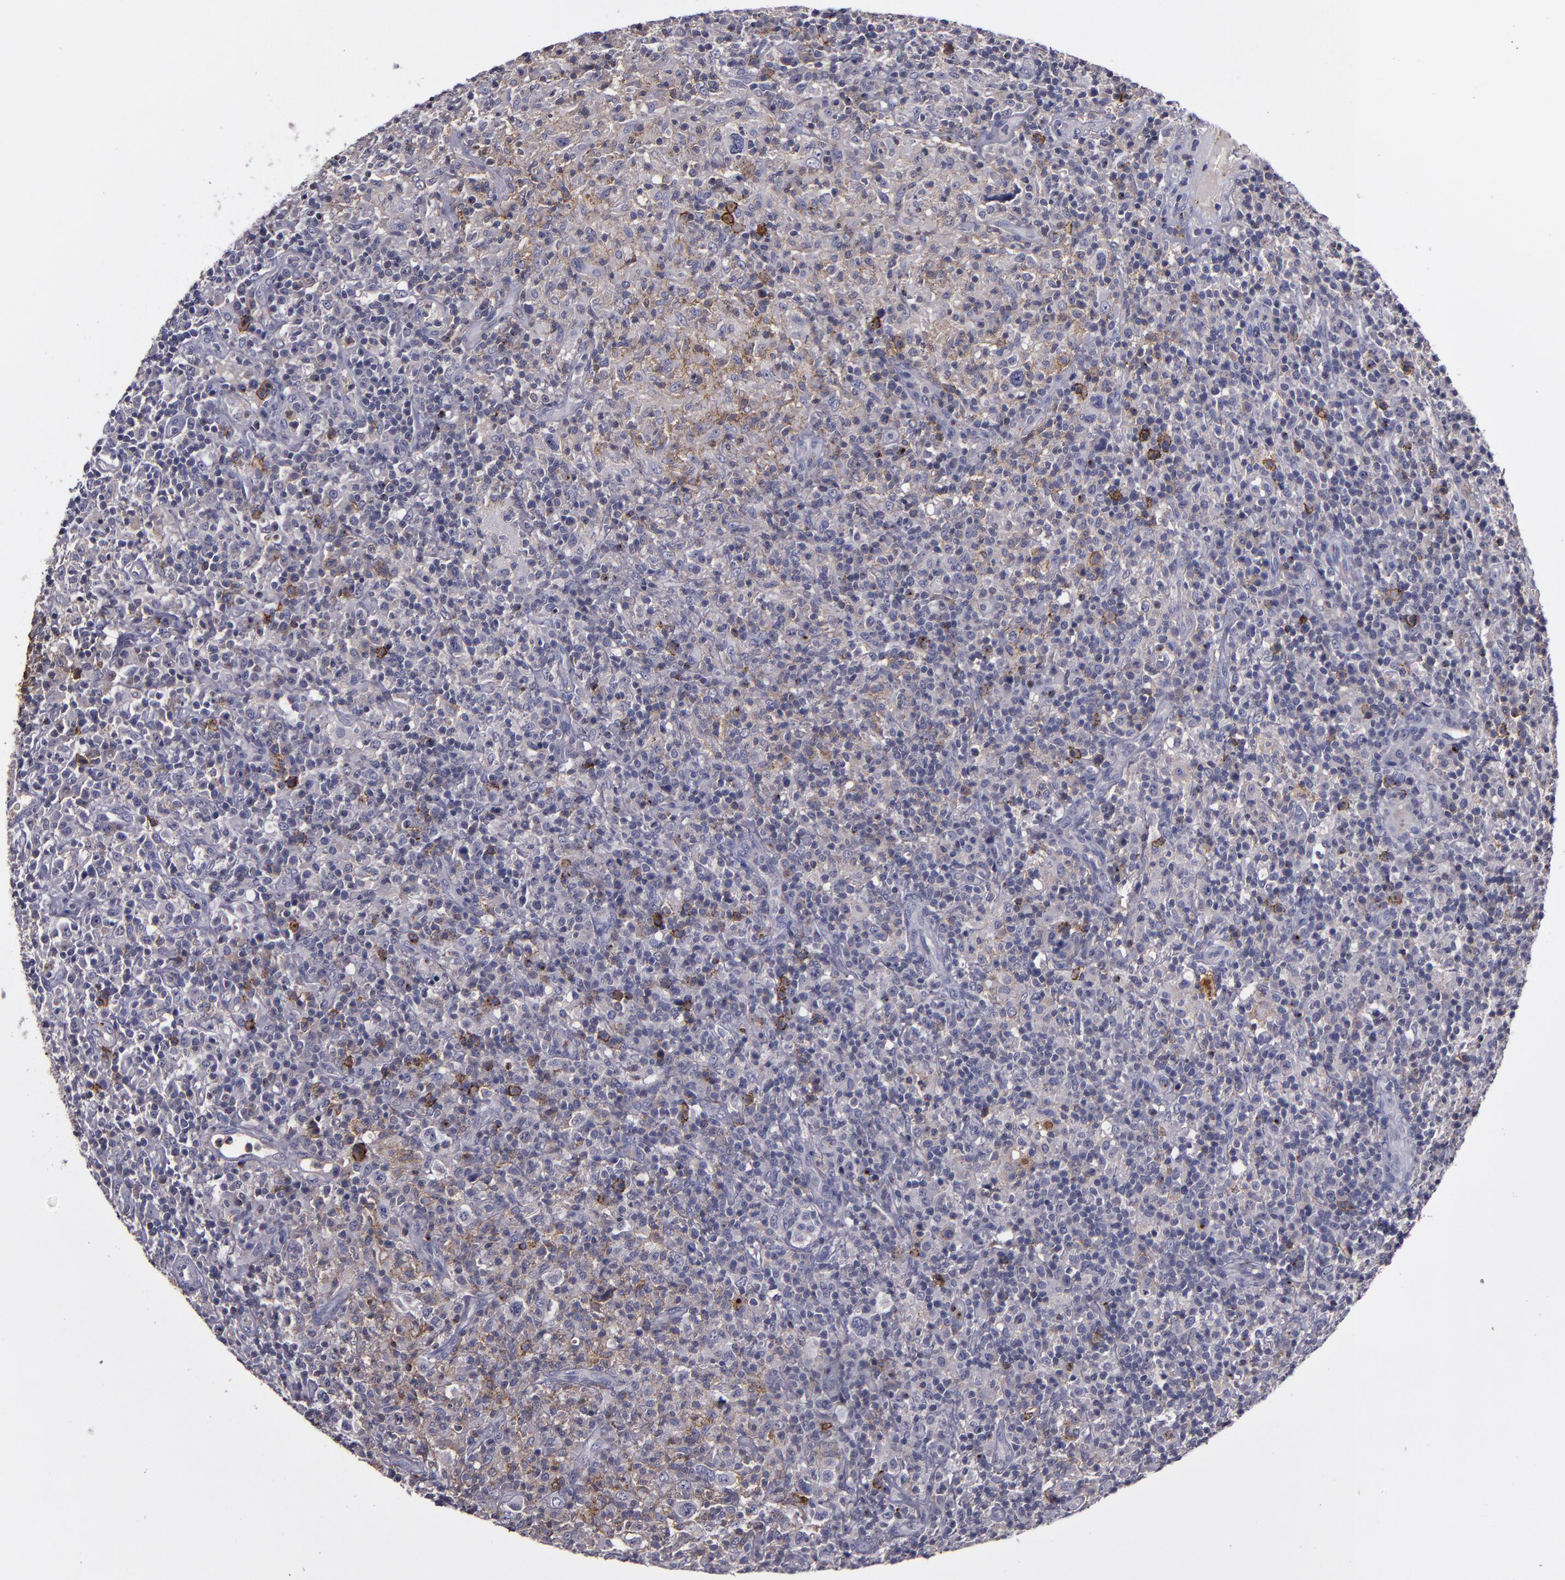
{"staining": {"intensity": "weak", "quantity": "<25%", "location": "cytoplasmic/membranous"}, "tissue": "lymphoma", "cell_type": "Tumor cells", "image_type": "cancer", "snomed": [{"axis": "morphology", "description": "Hodgkin's disease, NOS"}, {"axis": "topography", "description": "Lymph node"}], "caption": "There is no significant positivity in tumor cells of lymphoma. Nuclei are stained in blue.", "gene": "MFGE8", "patient": {"sex": "male", "age": 65}}